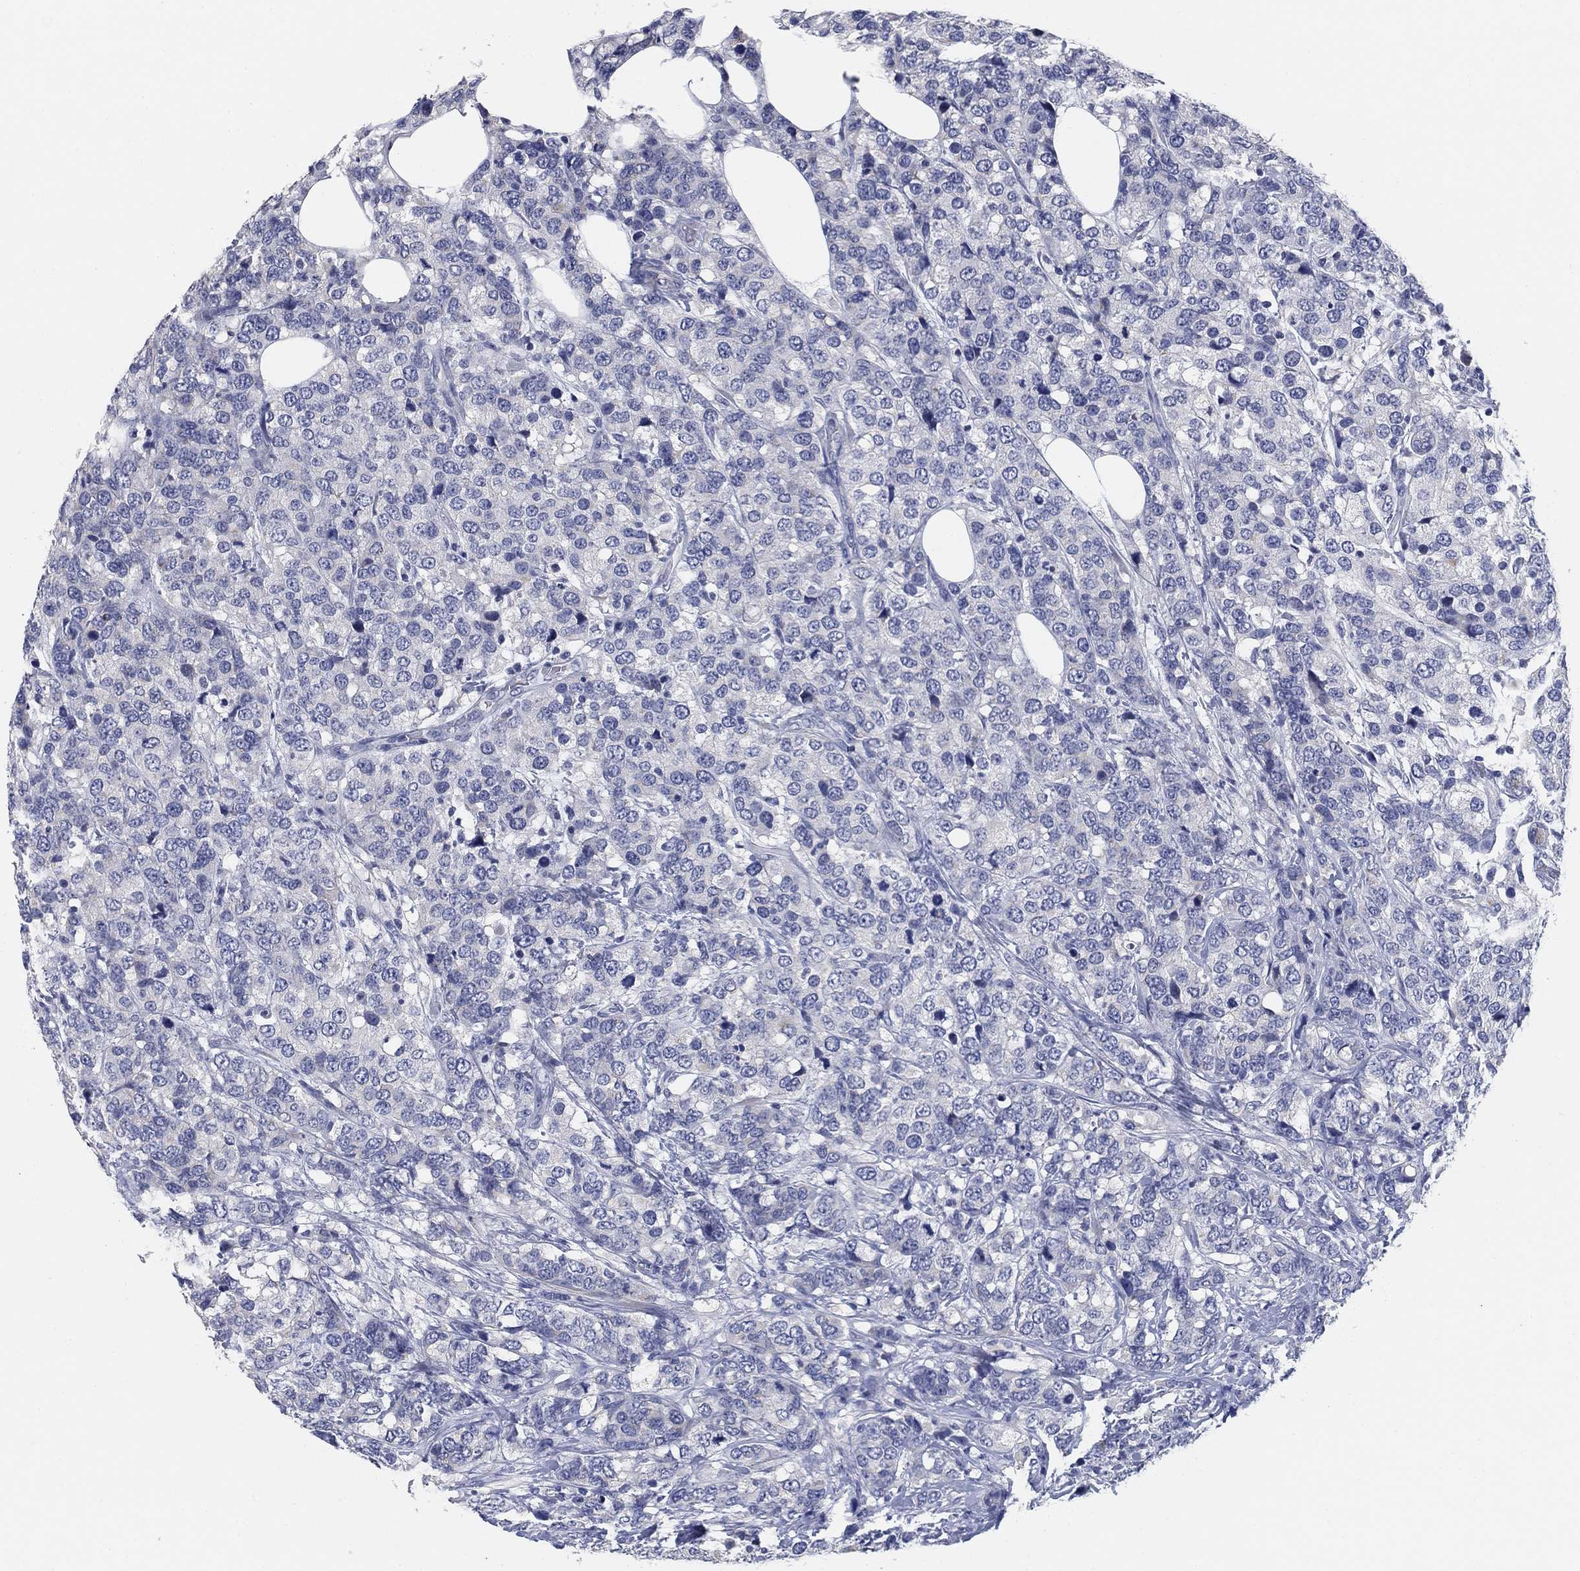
{"staining": {"intensity": "negative", "quantity": "none", "location": "none"}, "tissue": "breast cancer", "cell_type": "Tumor cells", "image_type": "cancer", "snomed": [{"axis": "morphology", "description": "Lobular carcinoma"}, {"axis": "topography", "description": "Breast"}], "caption": "High power microscopy micrograph of an immunohistochemistry (IHC) histopathology image of breast lobular carcinoma, revealing no significant expression in tumor cells.", "gene": "CLUL1", "patient": {"sex": "female", "age": 59}}